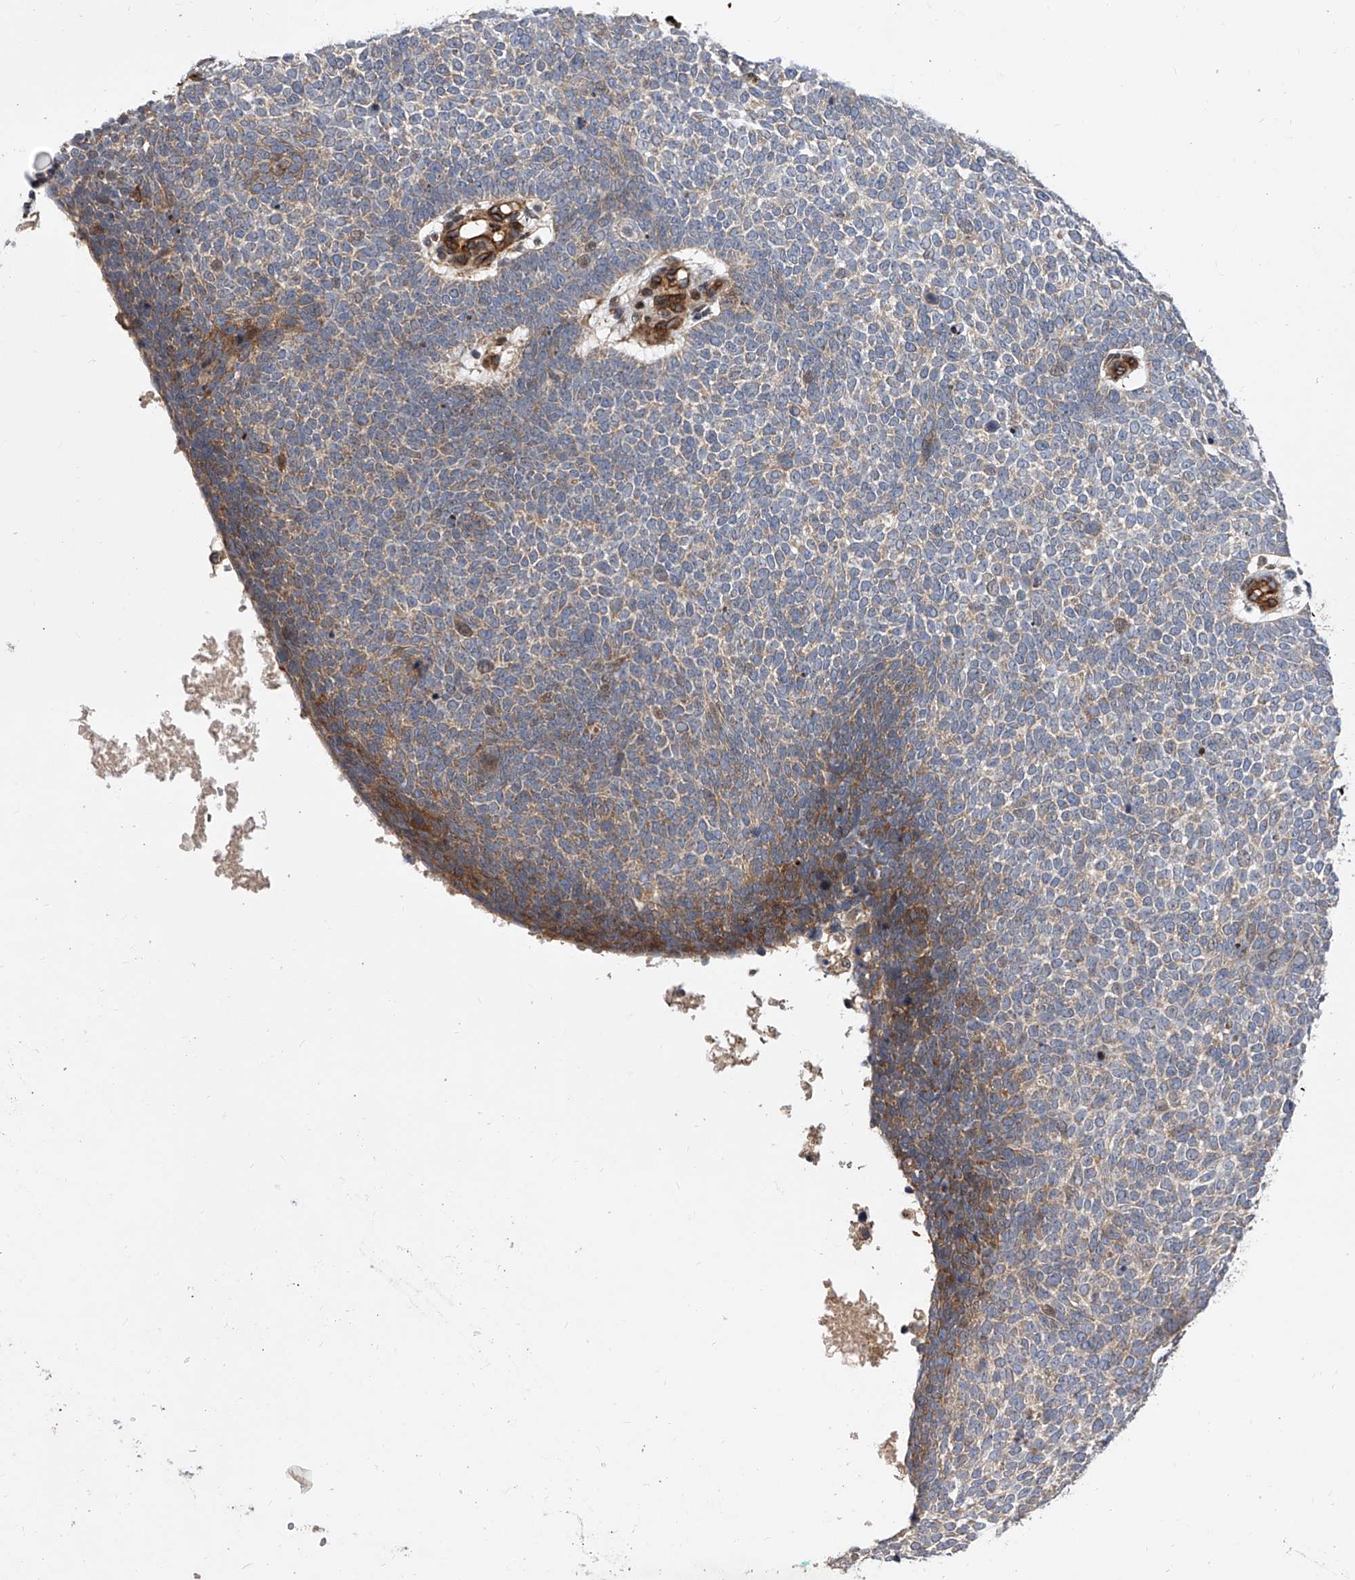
{"staining": {"intensity": "moderate", "quantity": "<25%", "location": "cytoplasmic/membranous"}, "tissue": "skin cancer", "cell_type": "Tumor cells", "image_type": "cancer", "snomed": [{"axis": "morphology", "description": "Basal cell carcinoma"}, {"axis": "topography", "description": "Skin"}], "caption": "IHC (DAB) staining of skin cancer shows moderate cytoplasmic/membranous protein positivity in approximately <25% of tumor cells.", "gene": "PDSS2", "patient": {"sex": "female", "age": 81}}